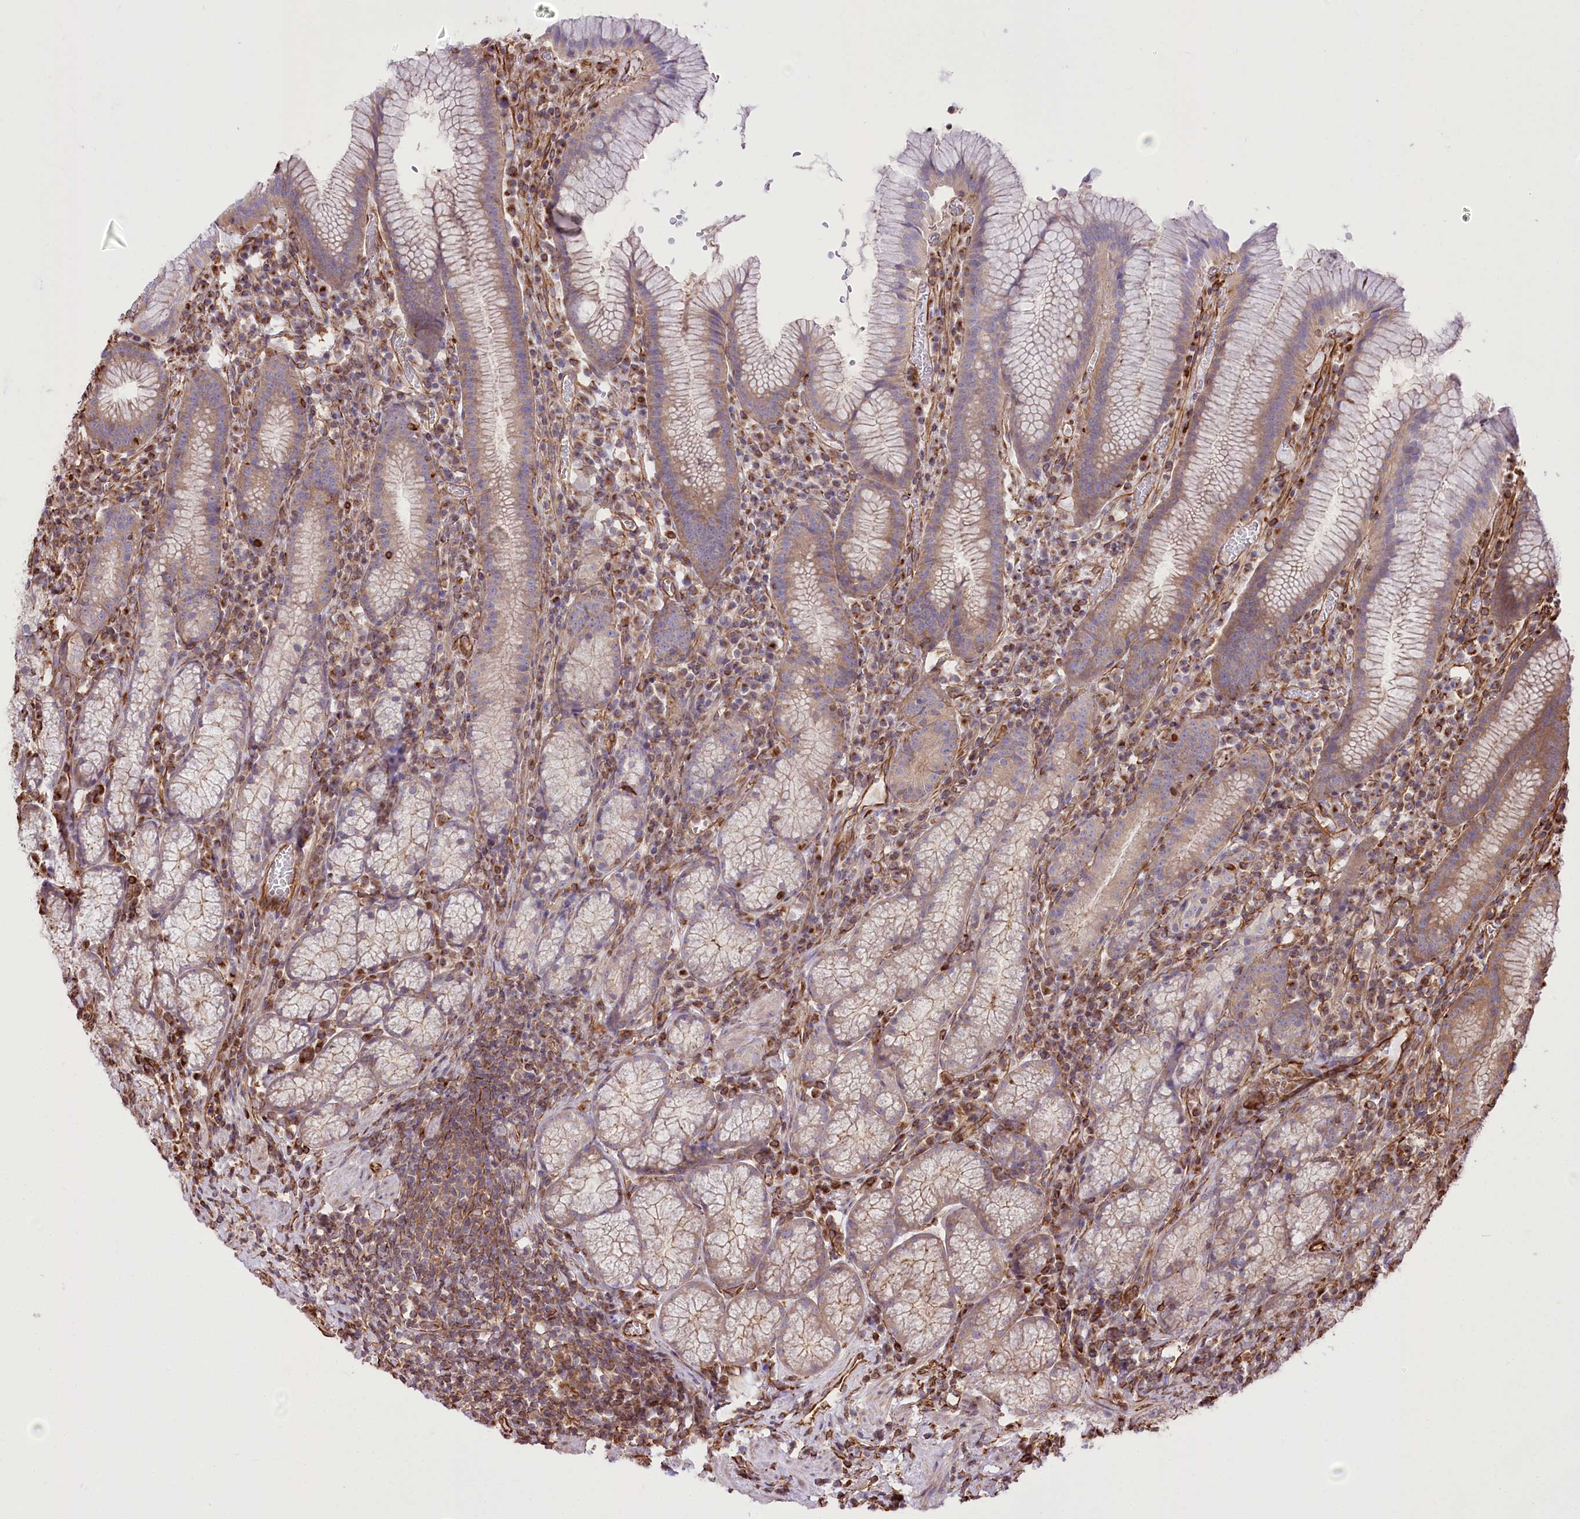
{"staining": {"intensity": "moderate", "quantity": ">75%", "location": "cytoplasmic/membranous"}, "tissue": "stomach", "cell_type": "Glandular cells", "image_type": "normal", "snomed": [{"axis": "morphology", "description": "Normal tissue, NOS"}, {"axis": "topography", "description": "Stomach"}], "caption": "Glandular cells display medium levels of moderate cytoplasmic/membranous positivity in approximately >75% of cells in benign human stomach. The protein of interest is stained brown, and the nuclei are stained in blue (DAB (3,3'-diaminobenzidine) IHC with brightfield microscopy, high magnification).", "gene": "TTC1", "patient": {"sex": "male", "age": 55}}